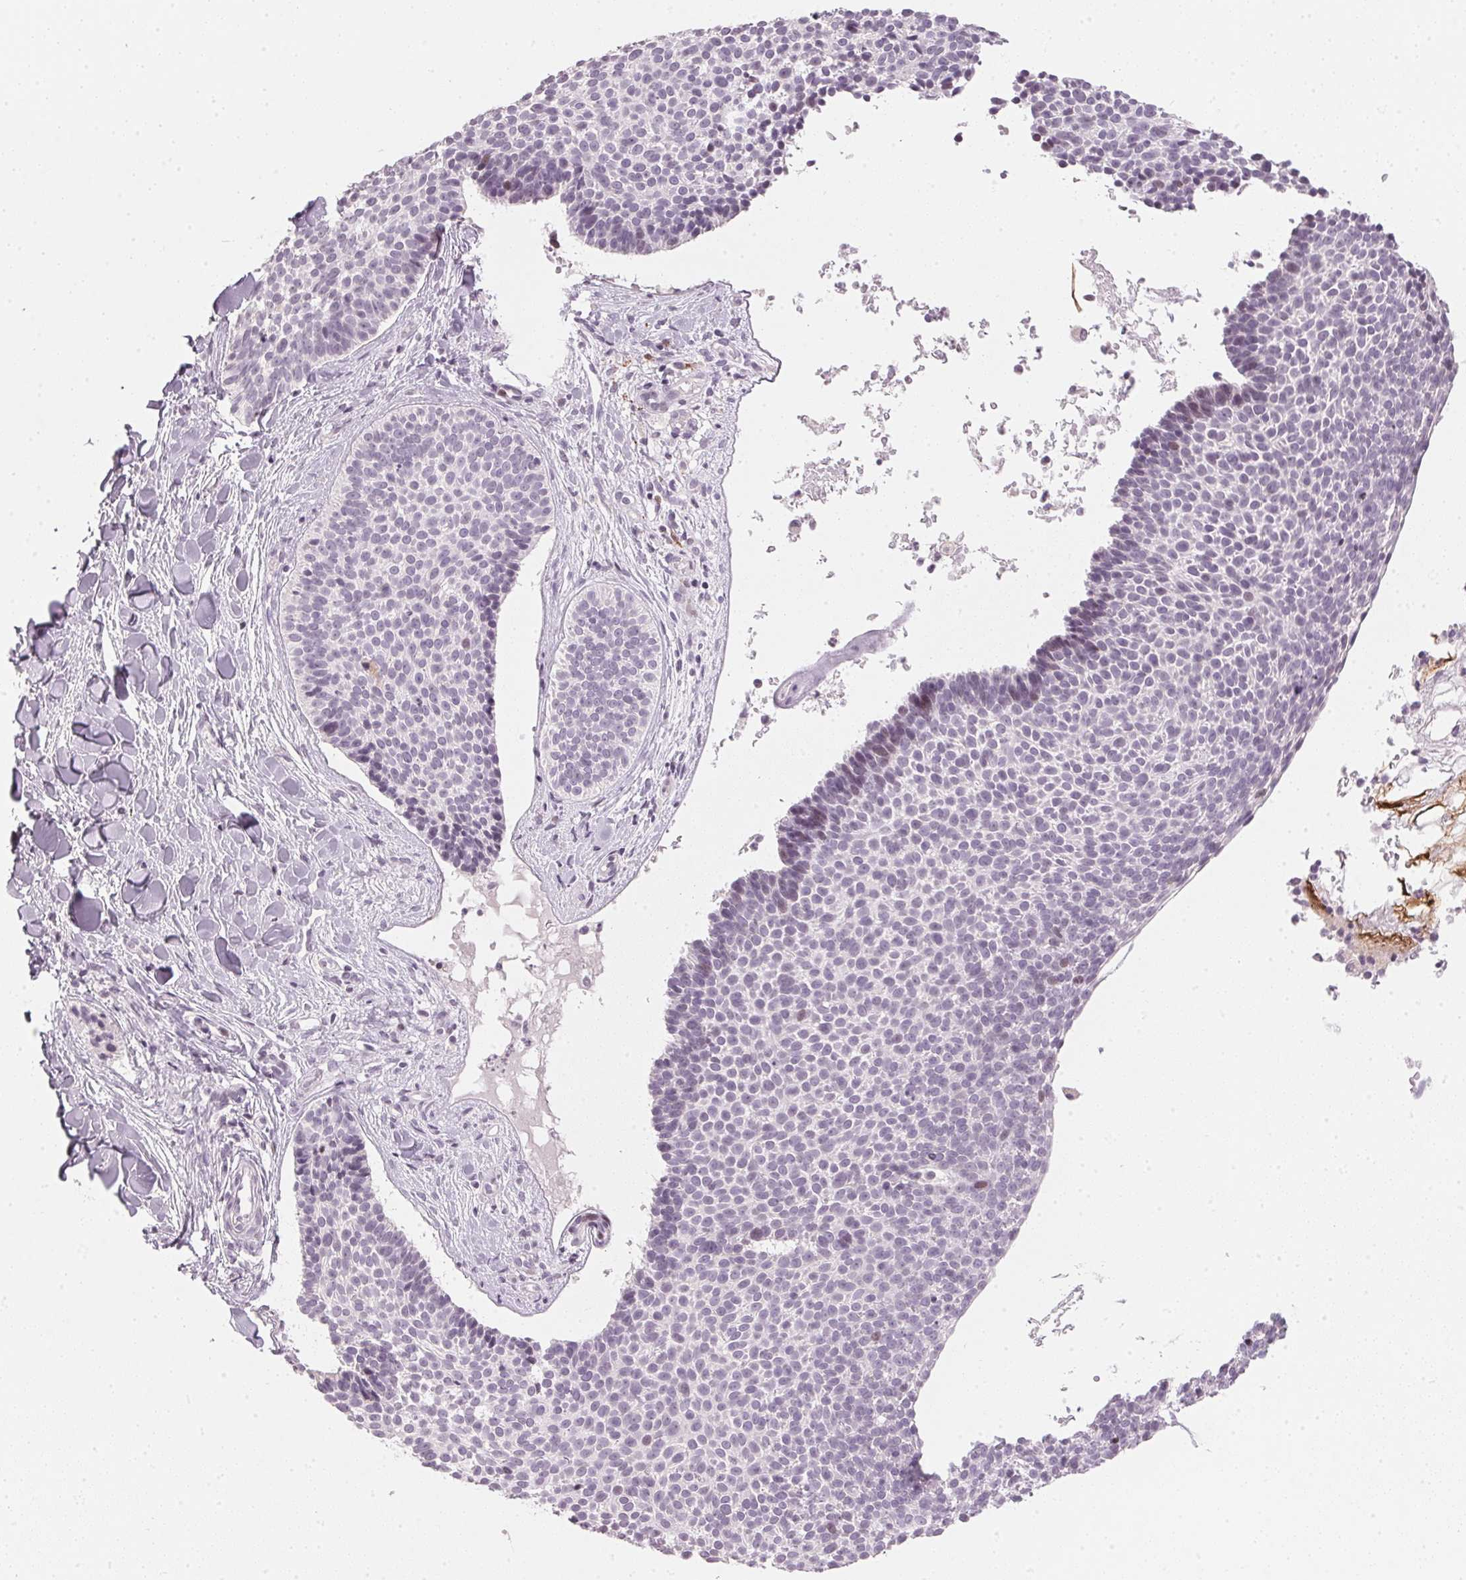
{"staining": {"intensity": "negative", "quantity": "none", "location": "none"}, "tissue": "skin cancer", "cell_type": "Tumor cells", "image_type": "cancer", "snomed": [{"axis": "morphology", "description": "Basal cell carcinoma"}, {"axis": "topography", "description": "Skin"}], "caption": "Immunohistochemistry of skin basal cell carcinoma shows no staining in tumor cells. Brightfield microscopy of immunohistochemistry stained with DAB (brown) and hematoxylin (blue), captured at high magnification.", "gene": "SFRP4", "patient": {"sex": "male", "age": 82}}